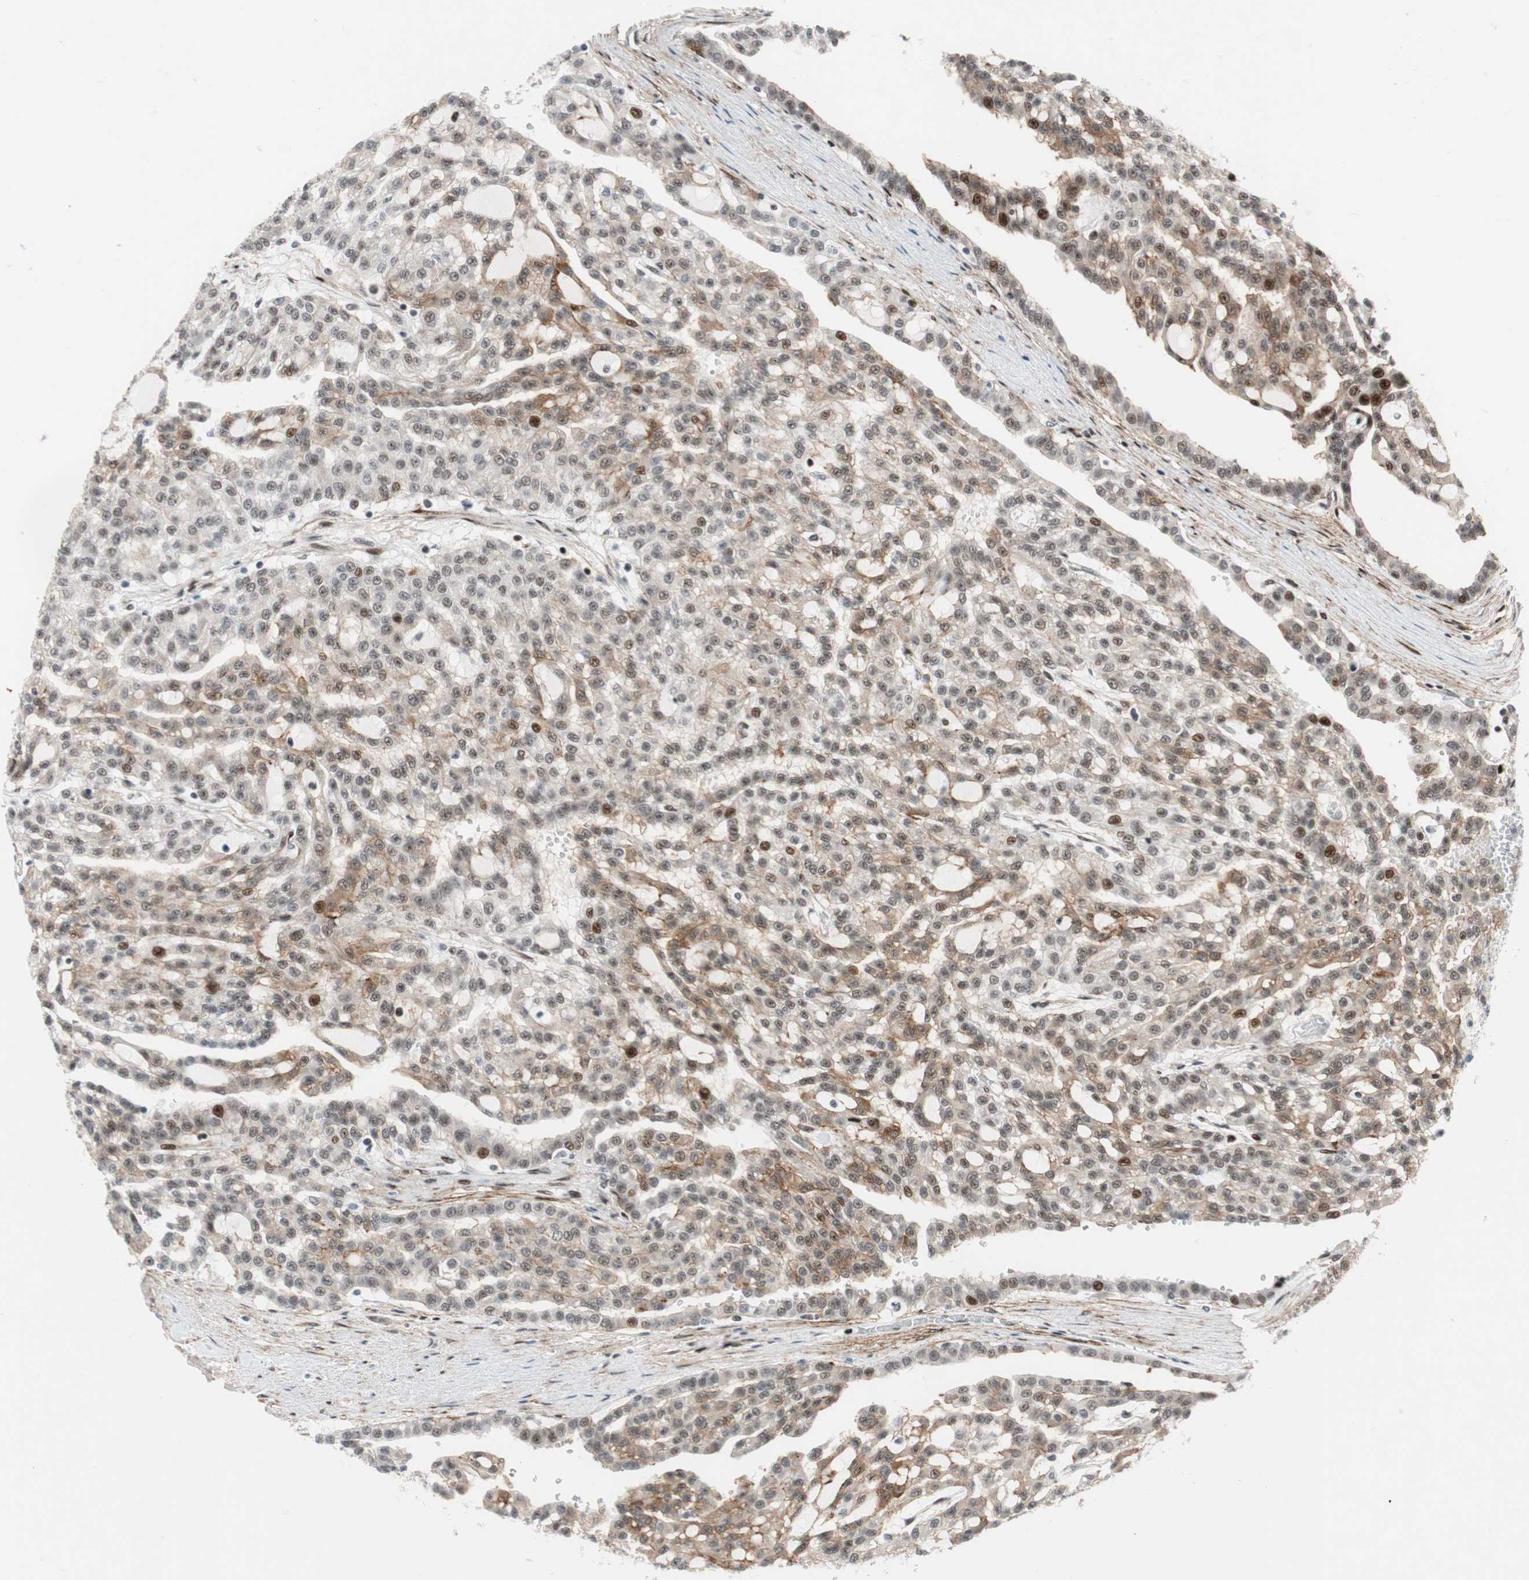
{"staining": {"intensity": "strong", "quantity": "25%-75%", "location": "cytoplasmic/membranous,nuclear"}, "tissue": "renal cancer", "cell_type": "Tumor cells", "image_type": "cancer", "snomed": [{"axis": "morphology", "description": "Adenocarcinoma, NOS"}, {"axis": "topography", "description": "Kidney"}], "caption": "IHC (DAB) staining of human adenocarcinoma (renal) demonstrates strong cytoplasmic/membranous and nuclear protein expression in about 25%-75% of tumor cells.", "gene": "FBXO44", "patient": {"sex": "male", "age": 63}}